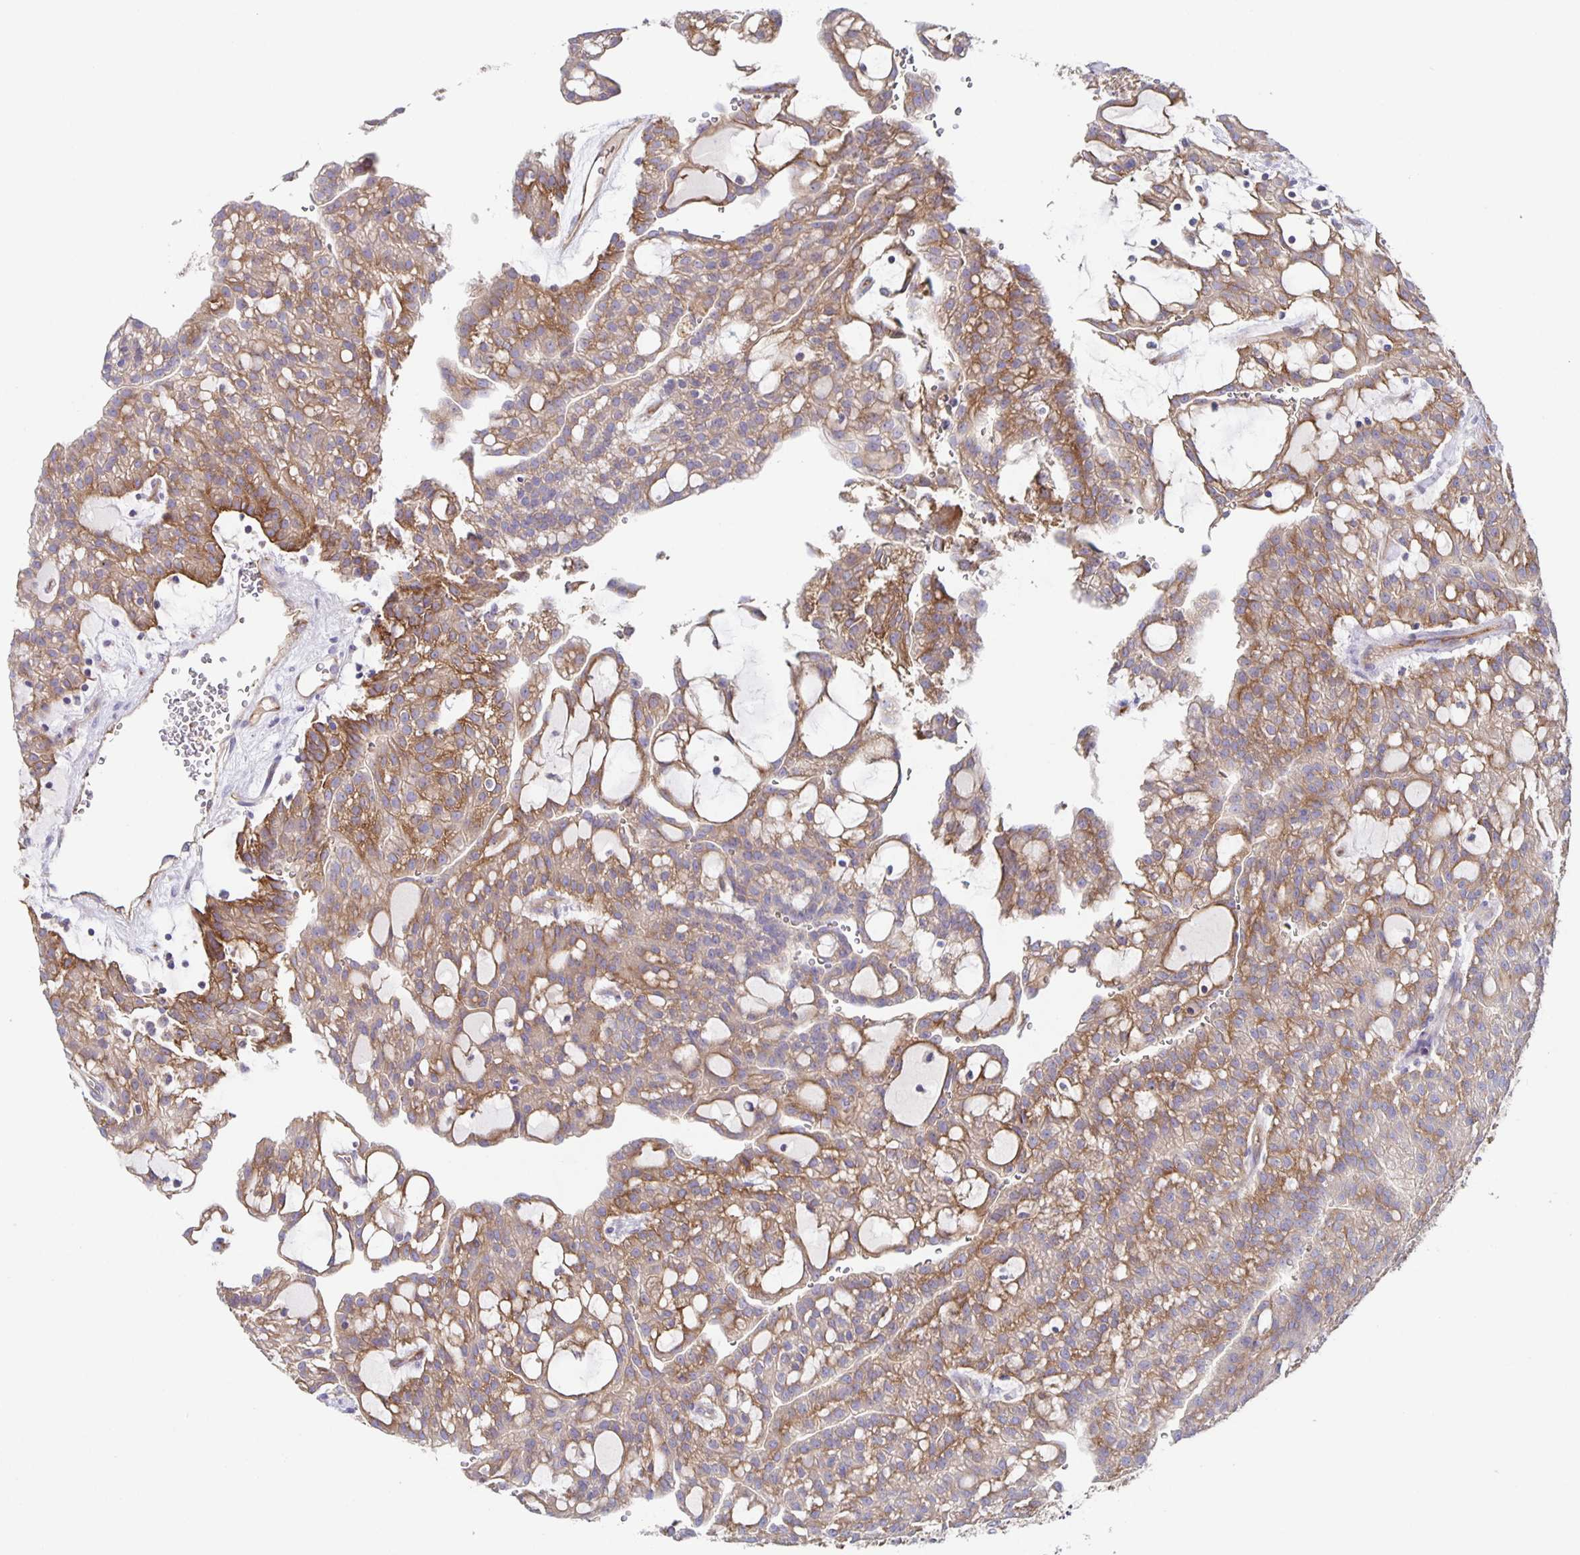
{"staining": {"intensity": "moderate", "quantity": ">75%", "location": "cytoplasmic/membranous"}, "tissue": "renal cancer", "cell_type": "Tumor cells", "image_type": "cancer", "snomed": [{"axis": "morphology", "description": "Adenocarcinoma, NOS"}, {"axis": "topography", "description": "Kidney"}], "caption": "Human renal cancer (adenocarcinoma) stained with a brown dye displays moderate cytoplasmic/membranous positive staining in about >75% of tumor cells.", "gene": "ITGA2", "patient": {"sex": "male", "age": 63}}